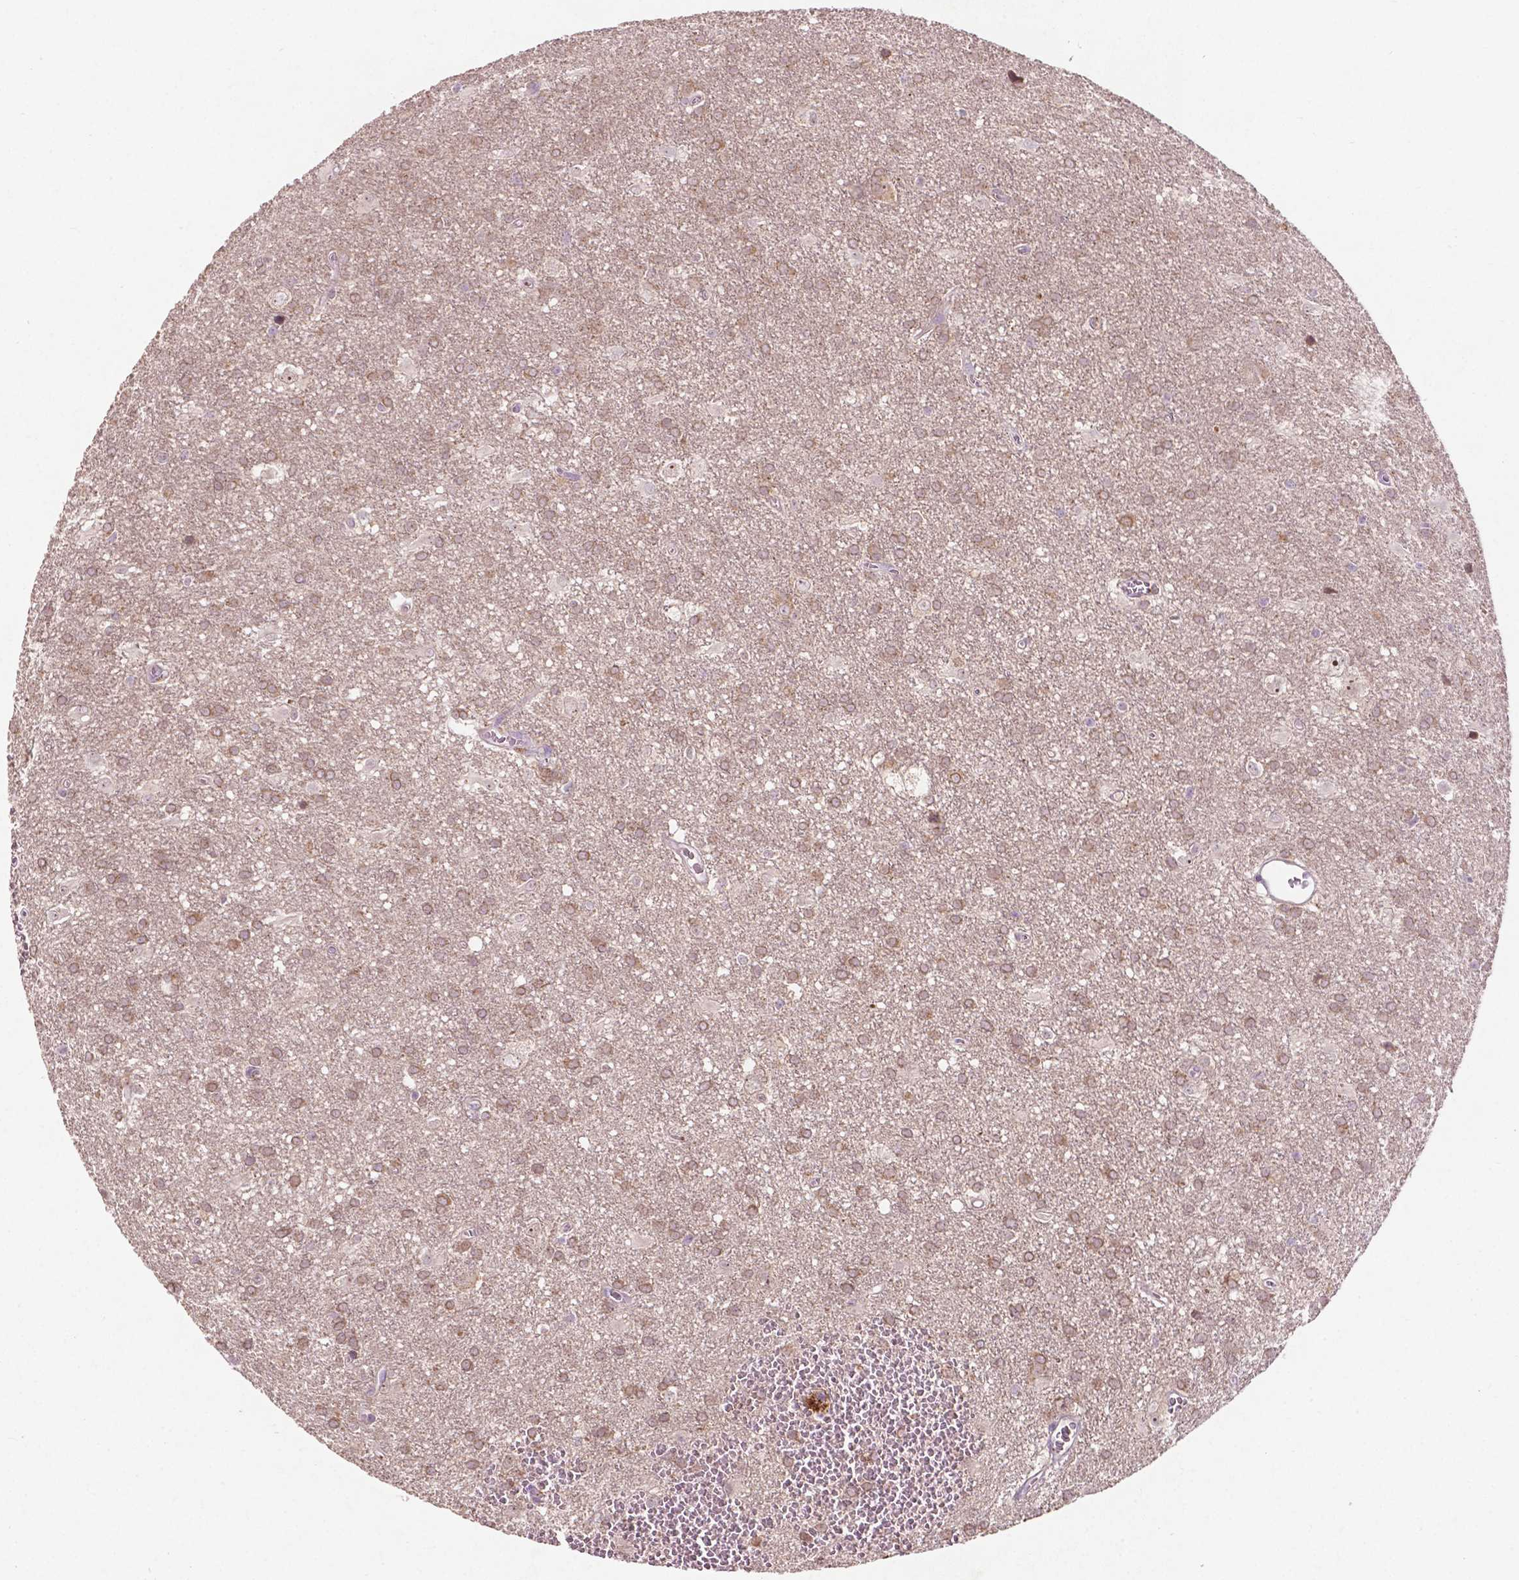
{"staining": {"intensity": "weak", "quantity": ">75%", "location": "cytoplasmic/membranous"}, "tissue": "glioma", "cell_type": "Tumor cells", "image_type": "cancer", "snomed": [{"axis": "morphology", "description": "Glioma, malignant, Low grade"}, {"axis": "topography", "description": "Brain"}], "caption": "A high-resolution photomicrograph shows IHC staining of glioma, which reveals weak cytoplasmic/membranous positivity in approximately >75% of tumor cells.", "gene": "ARL5C", "patient": {"sex": "male", "age": 66}}